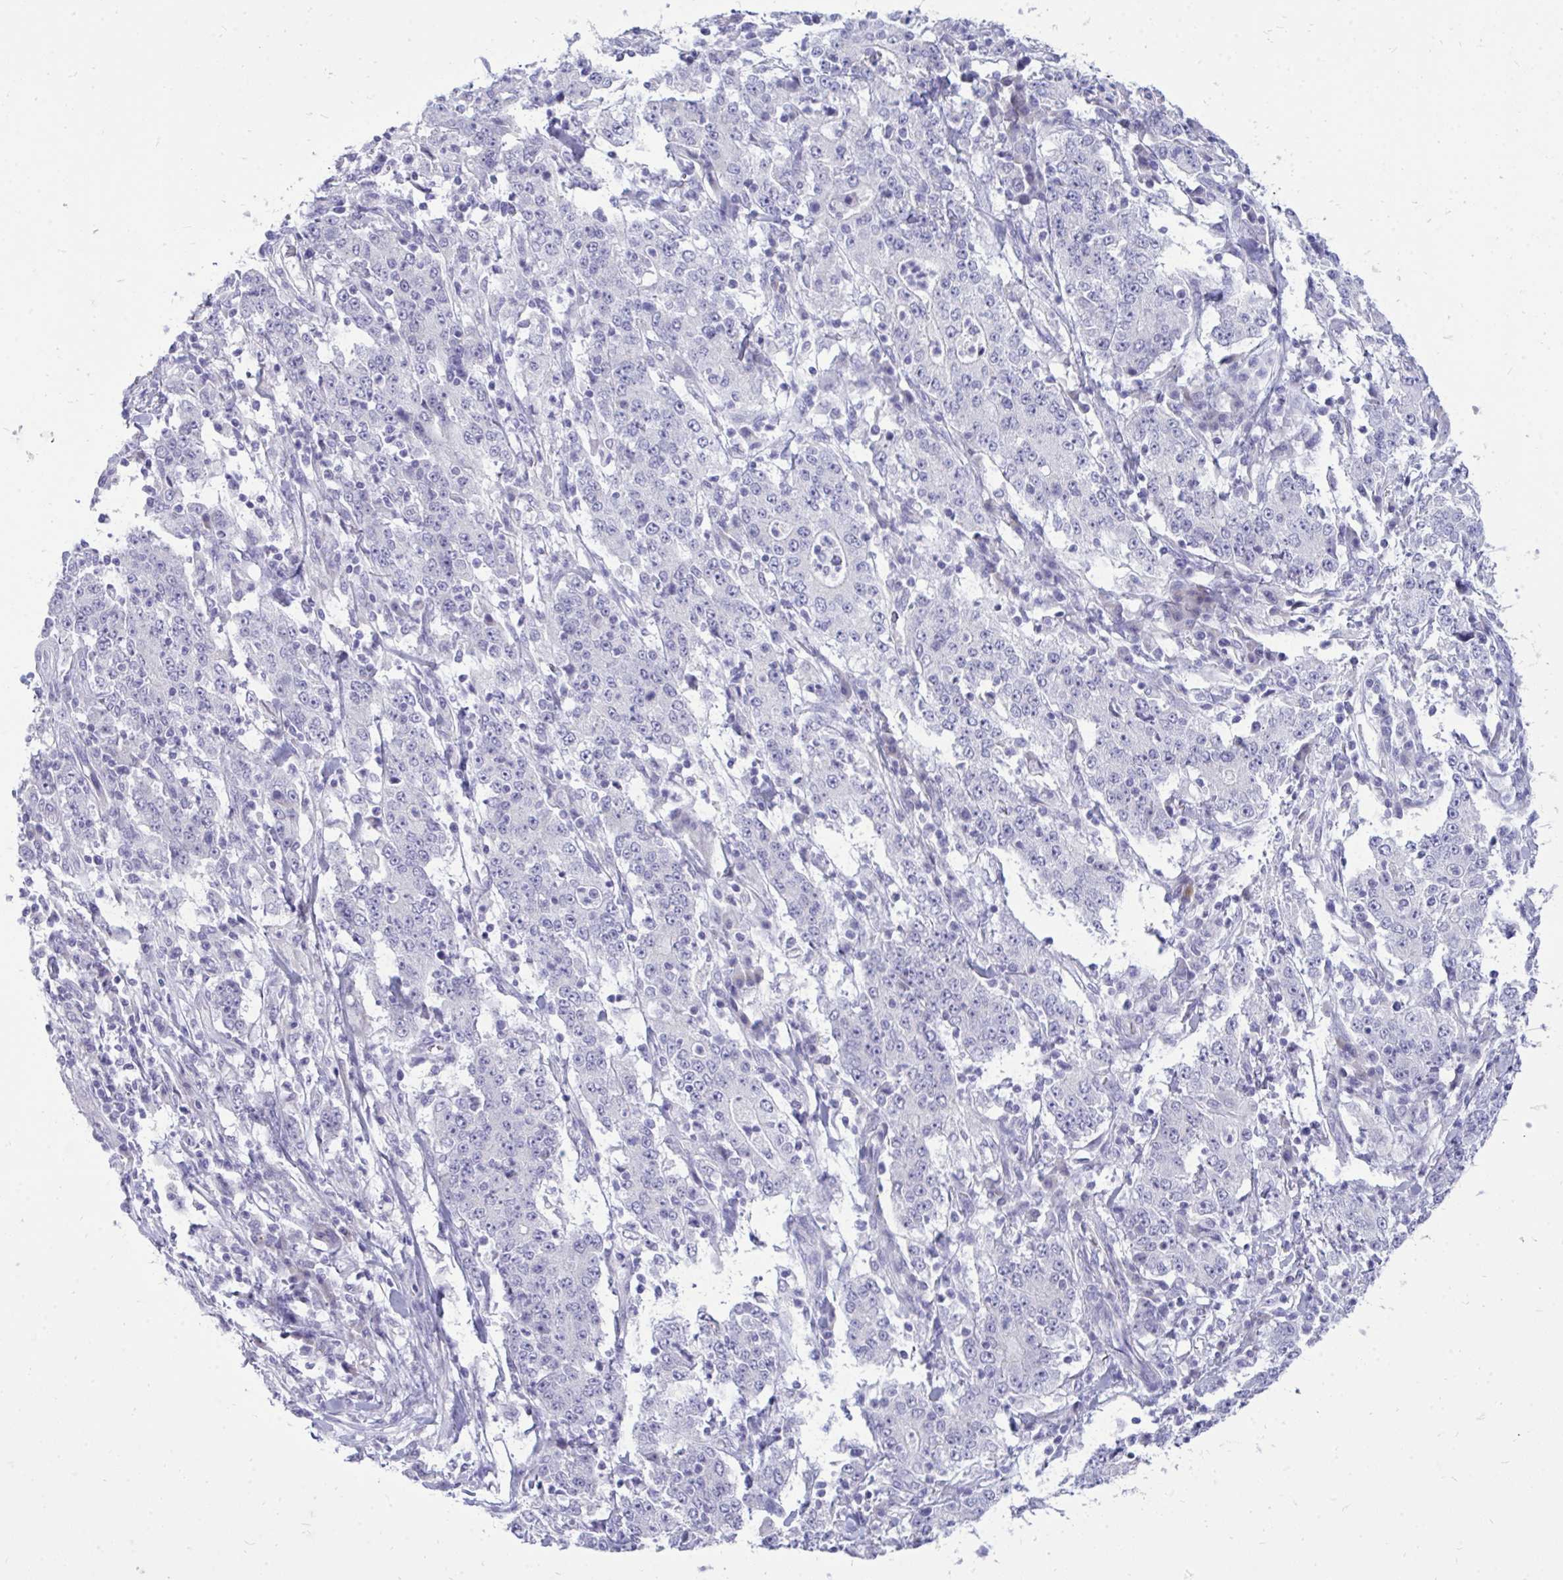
{"staining": {"intensity": "negative", "quantity": "none", "location": "none"}, "tissue": "stomach cancer", "cell_type": "Tumor cells", "image_type": "cancer", "snomed": [{"axis": "morphology", "description": "Normal tissue, NOS"}, {"axis": "morphology", "description": "Adenocarcinoma, NOS"}, {"axis": "topography", "description": "Stomach, upper"}, {"axis": "topography", "description": "Stomach"}], "caption": "Immunohistochemistry (IHC) photomicrograph of neoplastic tissue: stomach adenocarcinoma stained with DAB (3,3'-diaminobenzidine) exhibits no significant protein positivity in tumor cells. The staining is performed using DAB (3,3'-diaminobenzidine) brown chromogen with nuclei counter-stained in using hematoxylin.", "gene": "SPTBN2", "patient": {"sex": "male", "age": 59}}